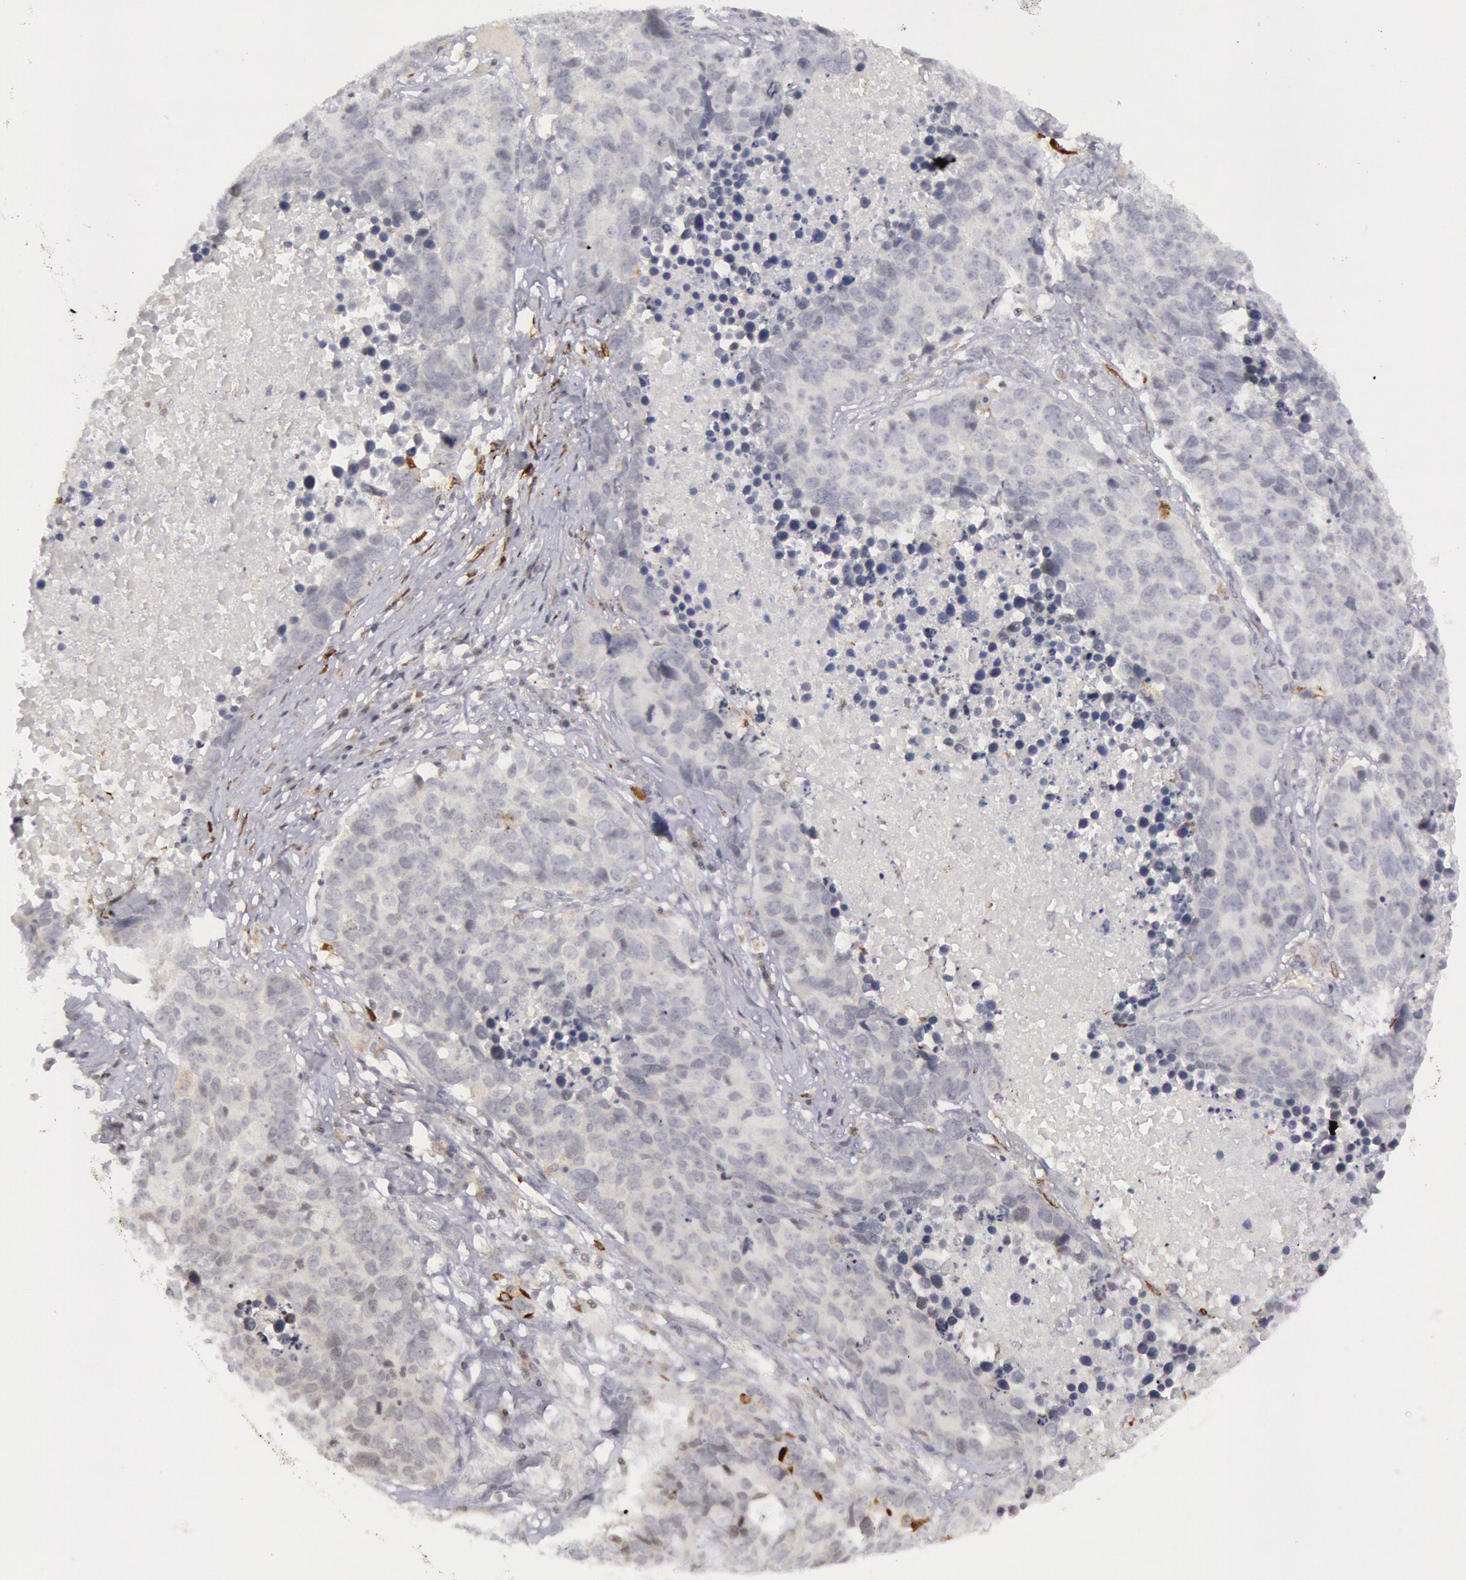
{"staining": {"intensity": "negative", "quantity": "none", "location": "none"}, "tissue": "lung cancer", "cell_type": "Tumor cells", "image_type": "cancer", "snomed": [{"axis": "morphology", "description": "Carcinoid, malignant, NOS"}, {"axis": "topography", "description": "Lung"}], "caption": "Immunohistochemical staining of lung carcinoid (malignant) exhibits no significant expression in tumor cells.", "gene": "PTGS2", "patient": {"sex": "male", "age": 60}}